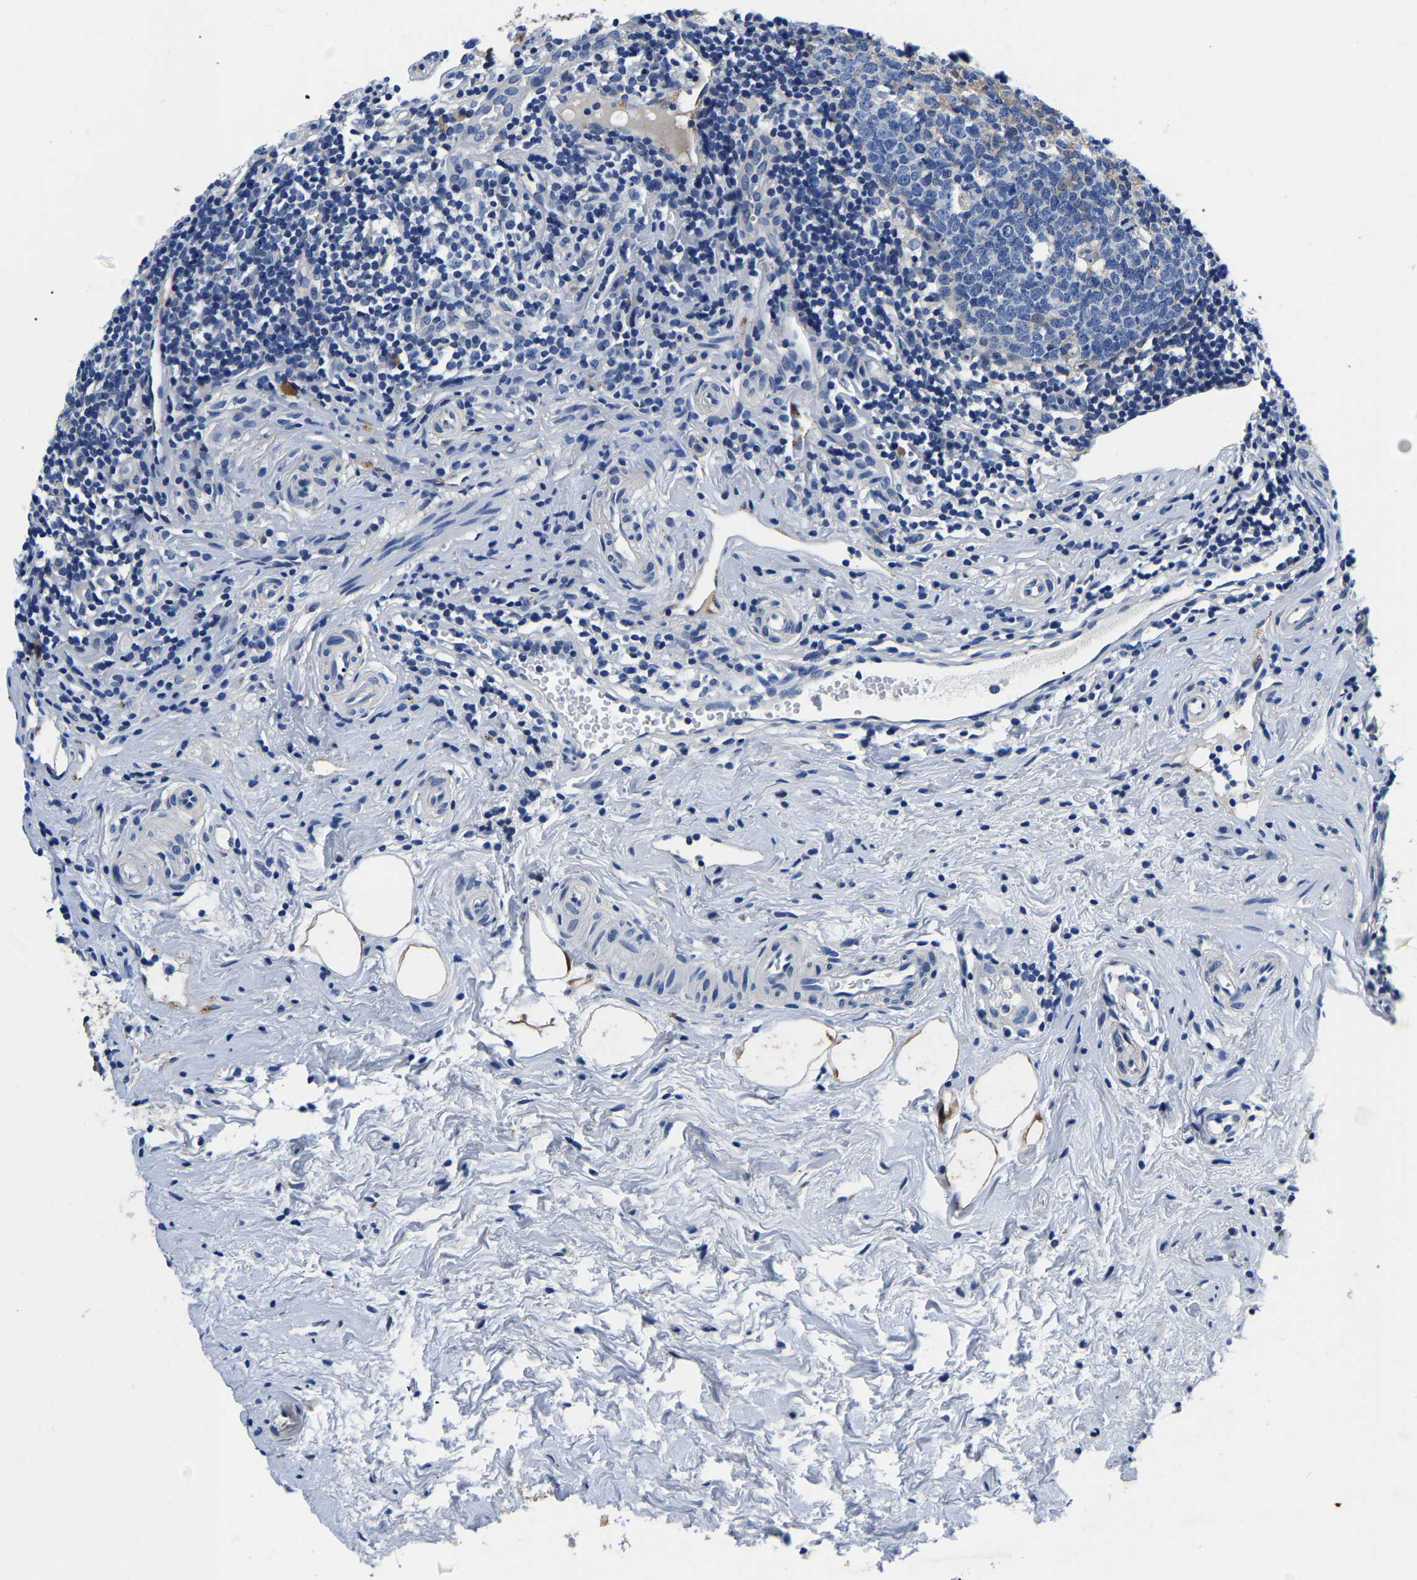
{"staining": {"intensity": "moderate", "quantity": ">75%", "location": "cytoplasmic/membranous"}, "tissue": "appendix", "cell_type": "Glandular cells", "image_type": "normal", "snomed": [{"axis": "morphology", "description": "Normal tissue, NOS"}, {"axis": "topography", "description": "Appendix"}], "caption": "Protein expression analysis of normal appendix displays moderate cytoplasmic/membranous staining in about >75% of glandular cells. (Stains: DAB (3,3'-diaminobenzidine) in brown, nuclei in blue, Microscopy: brightfield microscopy at high magnification).", "gene": "ACO1", "patient": {"sex": "female", "age": 20}}